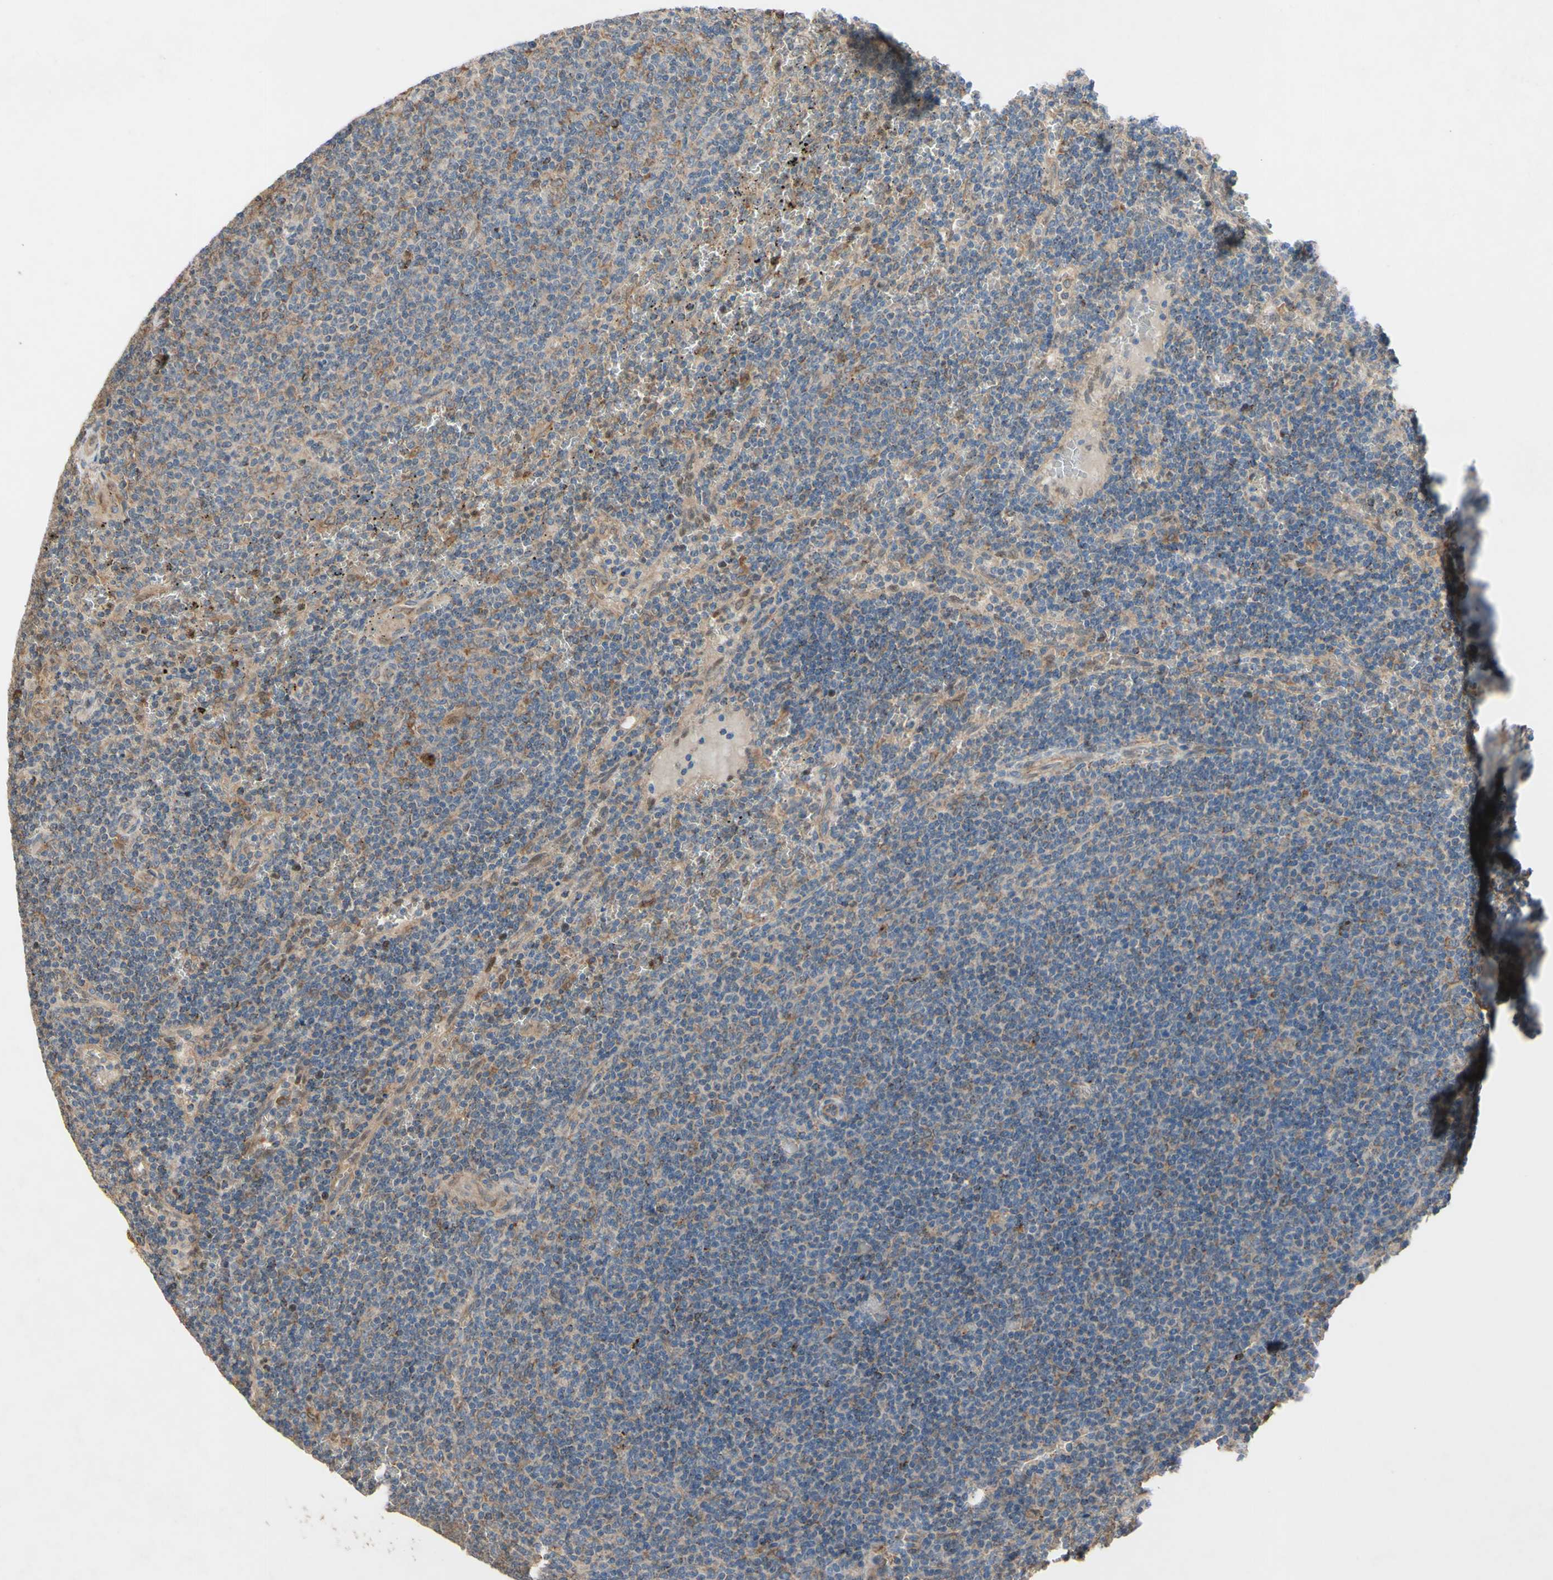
{"staining": {"intensity": "weak", "quantity": "25%-75%", "location": "cytoplasmic/membranous,nuclear"}, "tissue": "lymphoma", "cell_type": "Tumor cells", "image_type": "cancer", "snomed": [{"axis": "morphology", "description": "Malignant lymphoma, non-Hodgkin's type, Low grade"}, {"axis": "topography", "description": "Spleen"}], "caption": "High-magnification brightfield microscopy of low-grade malignant lymphoma, non-Hodgkin's type stained with DAB (brown) and counterstained with hematoxylin (blue). tumor cells exhibit weak cytoplasmic/membranous and nuclear staining is identified in about25%-75% of cells.", "gene": "PDGFB", "patient": {"sex": "female", "age": 50}}